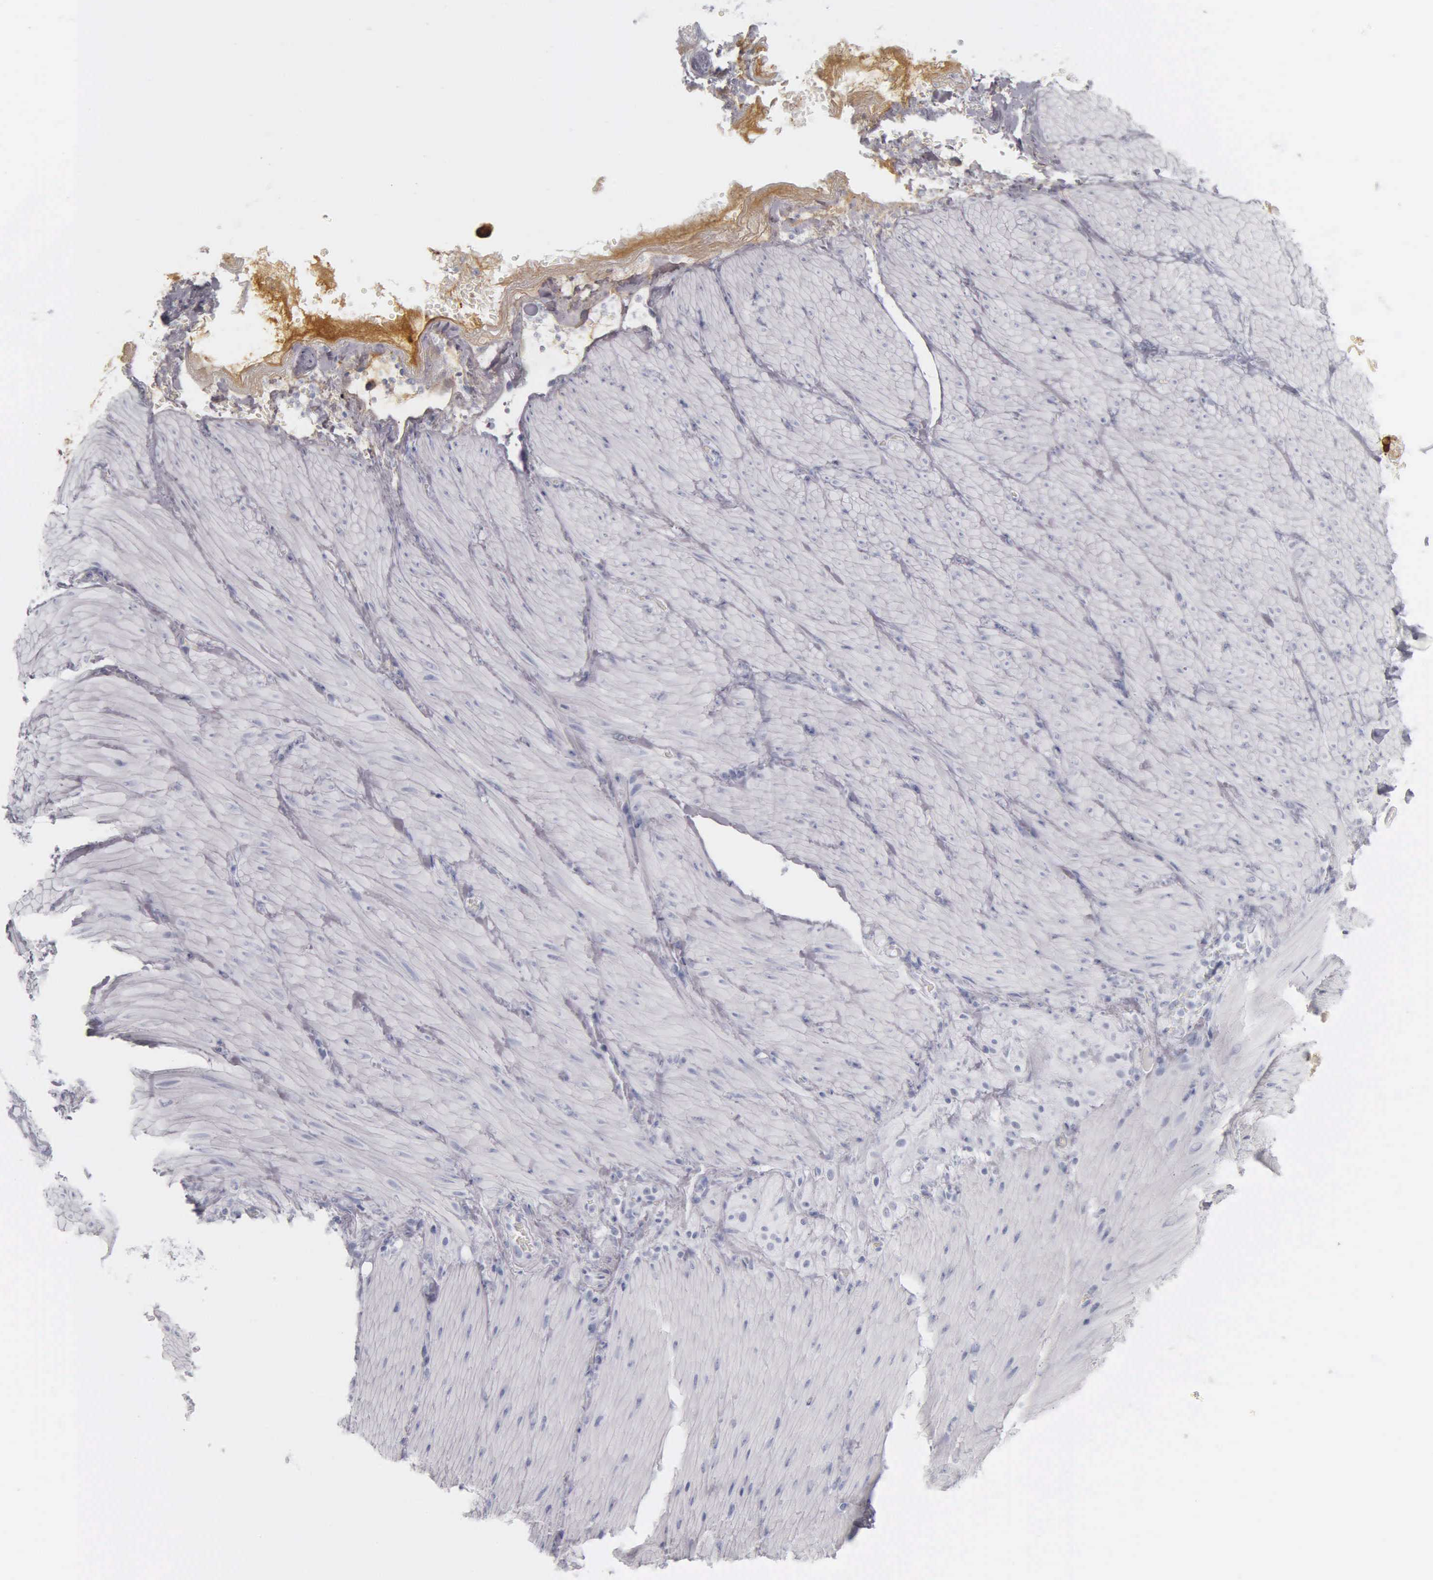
{"staining": {"intensity": "negative", "quantity": "none", "location": "none"}, "tissue": "smooth muscle", "cell_type": "Smooth muscle cells", "image_type": "normal", "snomed": [{"axis": "morphology", "description": "Normal tissue, NOS"}, {"axis": "topography", "description": "Duodenum"}], "caption": "Immunohistochemistry micrograph of benign smooth muscle: smooth muscle stained with DAB reveals no significant protein positivity in smooth muscle cells. The staining was performed using DAB (3,3'-diaminobenzidine) to visualize the protein expression in brown, while the nuclei were stained in blue with hematoxylin (Magnification: 20x).", "gene": "KRT20", "patient": {"sex": "male", "age": 63}}